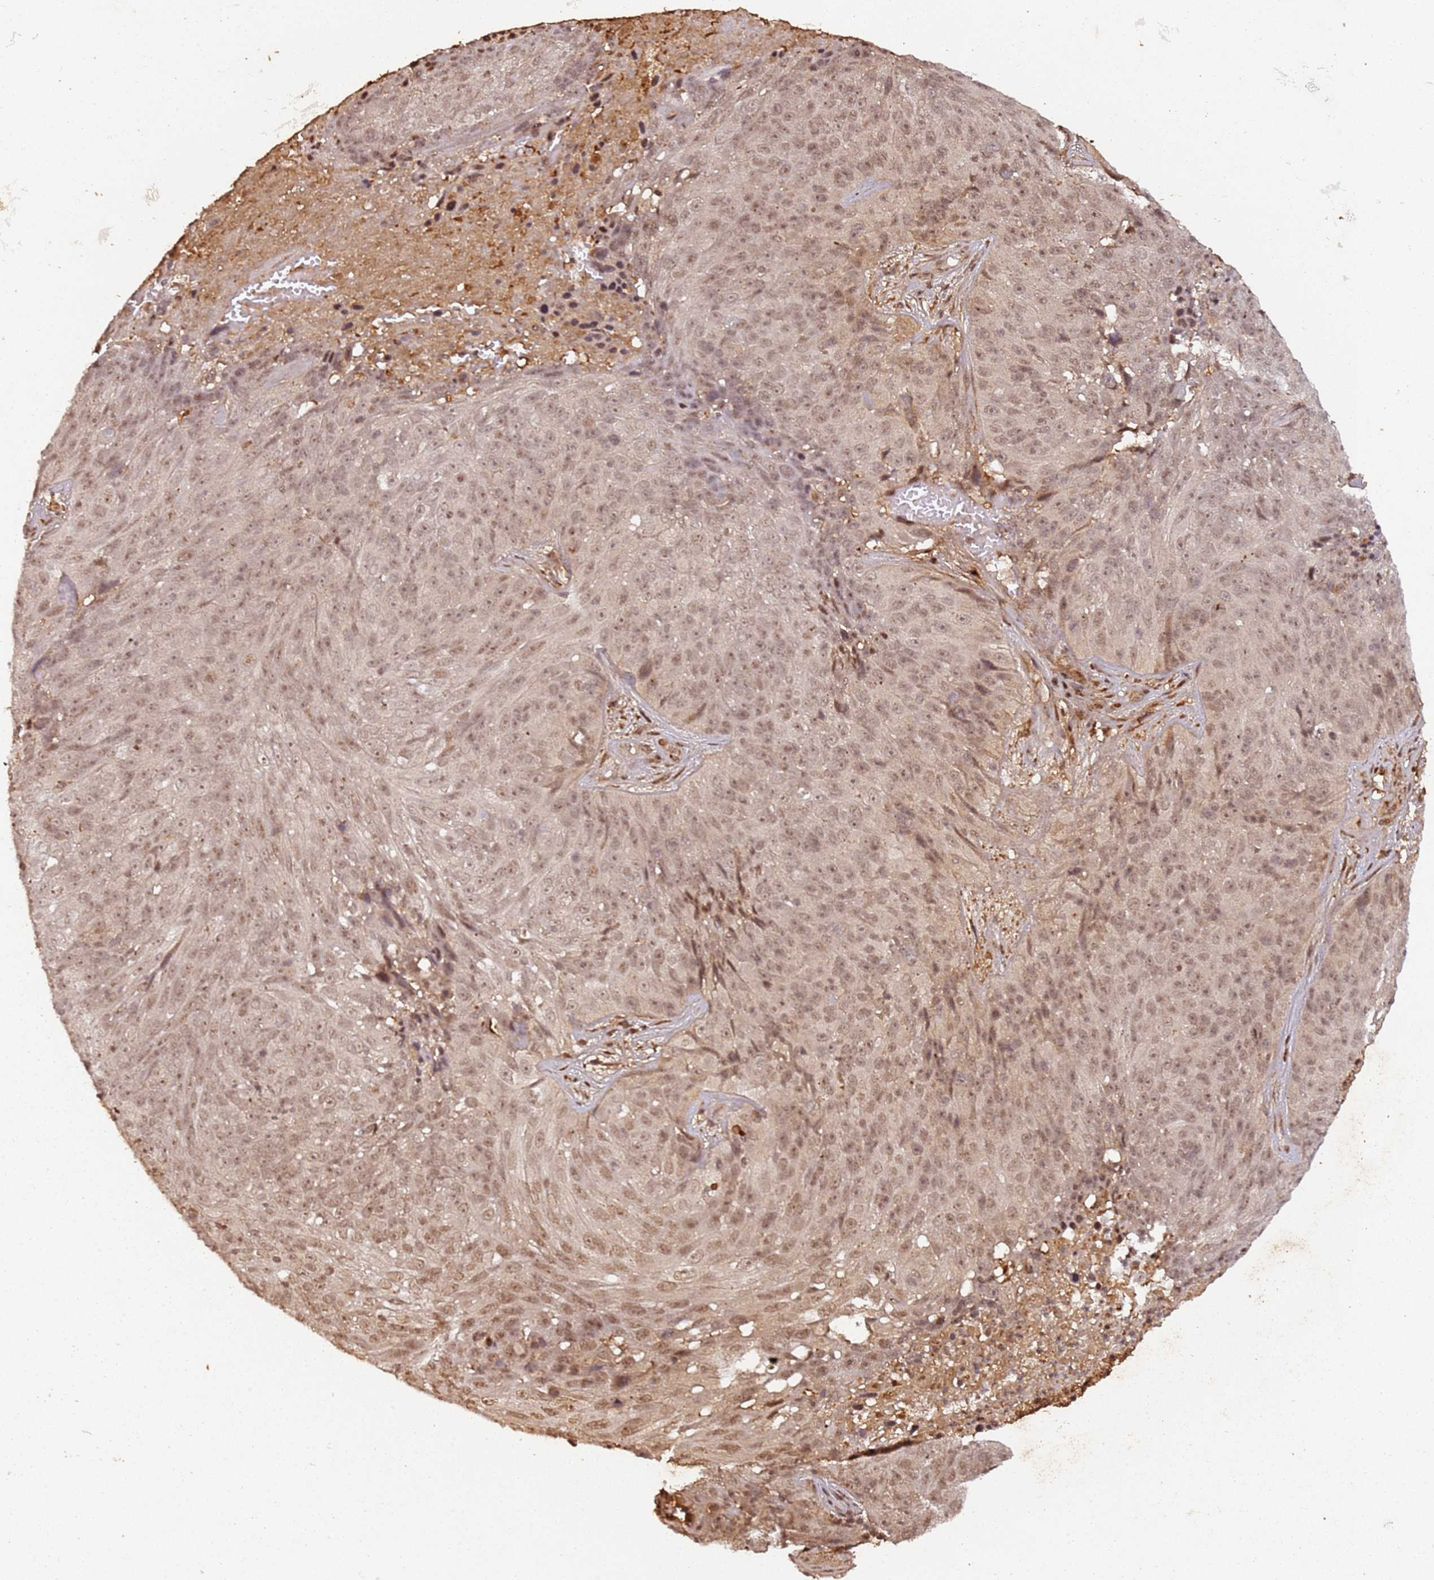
{"staining": {"intensity": "moderate", "quantity": ">75%", "location": "nuclear"}, "tissue": "skin cancer", "cell_type": "Tumor cells", "image_type": "cancer", "snomed": [{"axis": "morphology", "description": "Squamous cell carcinoma, NOS"}, {"axis": "topography", "description": "Skin"}], "caption": "A high-resolution histopathology image shows immunohistochemistry staining of skin cancer, which reveals moderate nuclear staining in approximately >75% of tumor cells.", "gene": "COL1A2", "patient": {"sex": "female", "age": 87}}